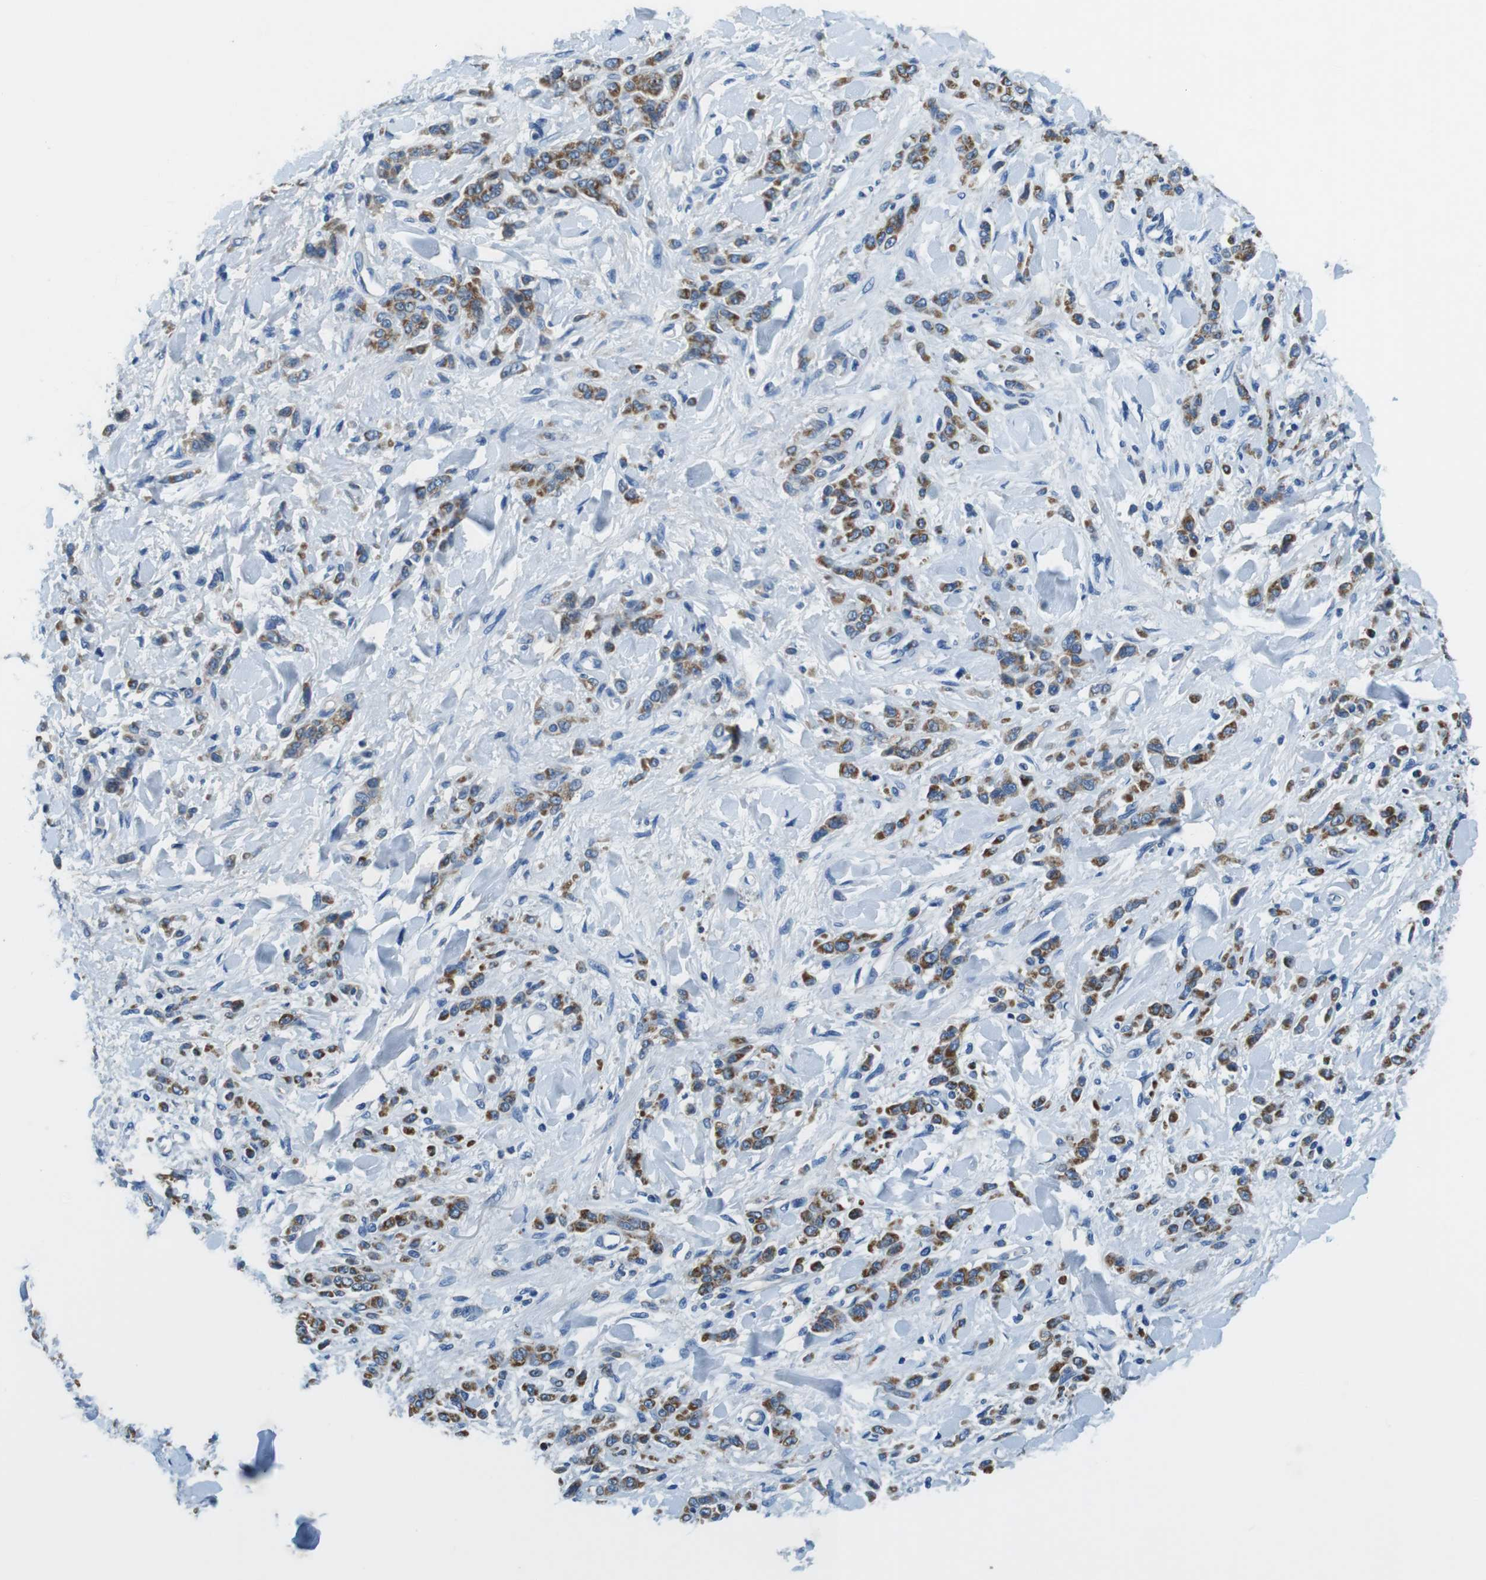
{"staining": {"intensity": "moderate", "quantity": ">75%", "location": "cytoplasmic/membranous"}, "tissue": "stomach cancer", "cell_type": "Tumor cells", "image_type": "cancer", "snomed": [{"axis": "morphology", "description": "Normal tissue, NOS"}, {"axis": "morphology", "description": "Adenocarcinoma, NOS"}, {"axis": "topography", "description": "Stomach"}], "caption": "Immunohistochemistry staining of adenocarcinoma (stomach), which demonstrates medium levels of moderate cytoplasmic/membranous positivity in about >75% of tumor cells indicating moderate cytoplasmic/membranous protein positivity. The staining was performed using DAB (3,3'-diaminobenzidine) (brown) for protein detection and nuclei were counterstained in hematoxylin (blue).", "gene": "DENND4C", "patient": {"sex": "male", "age": 82}}